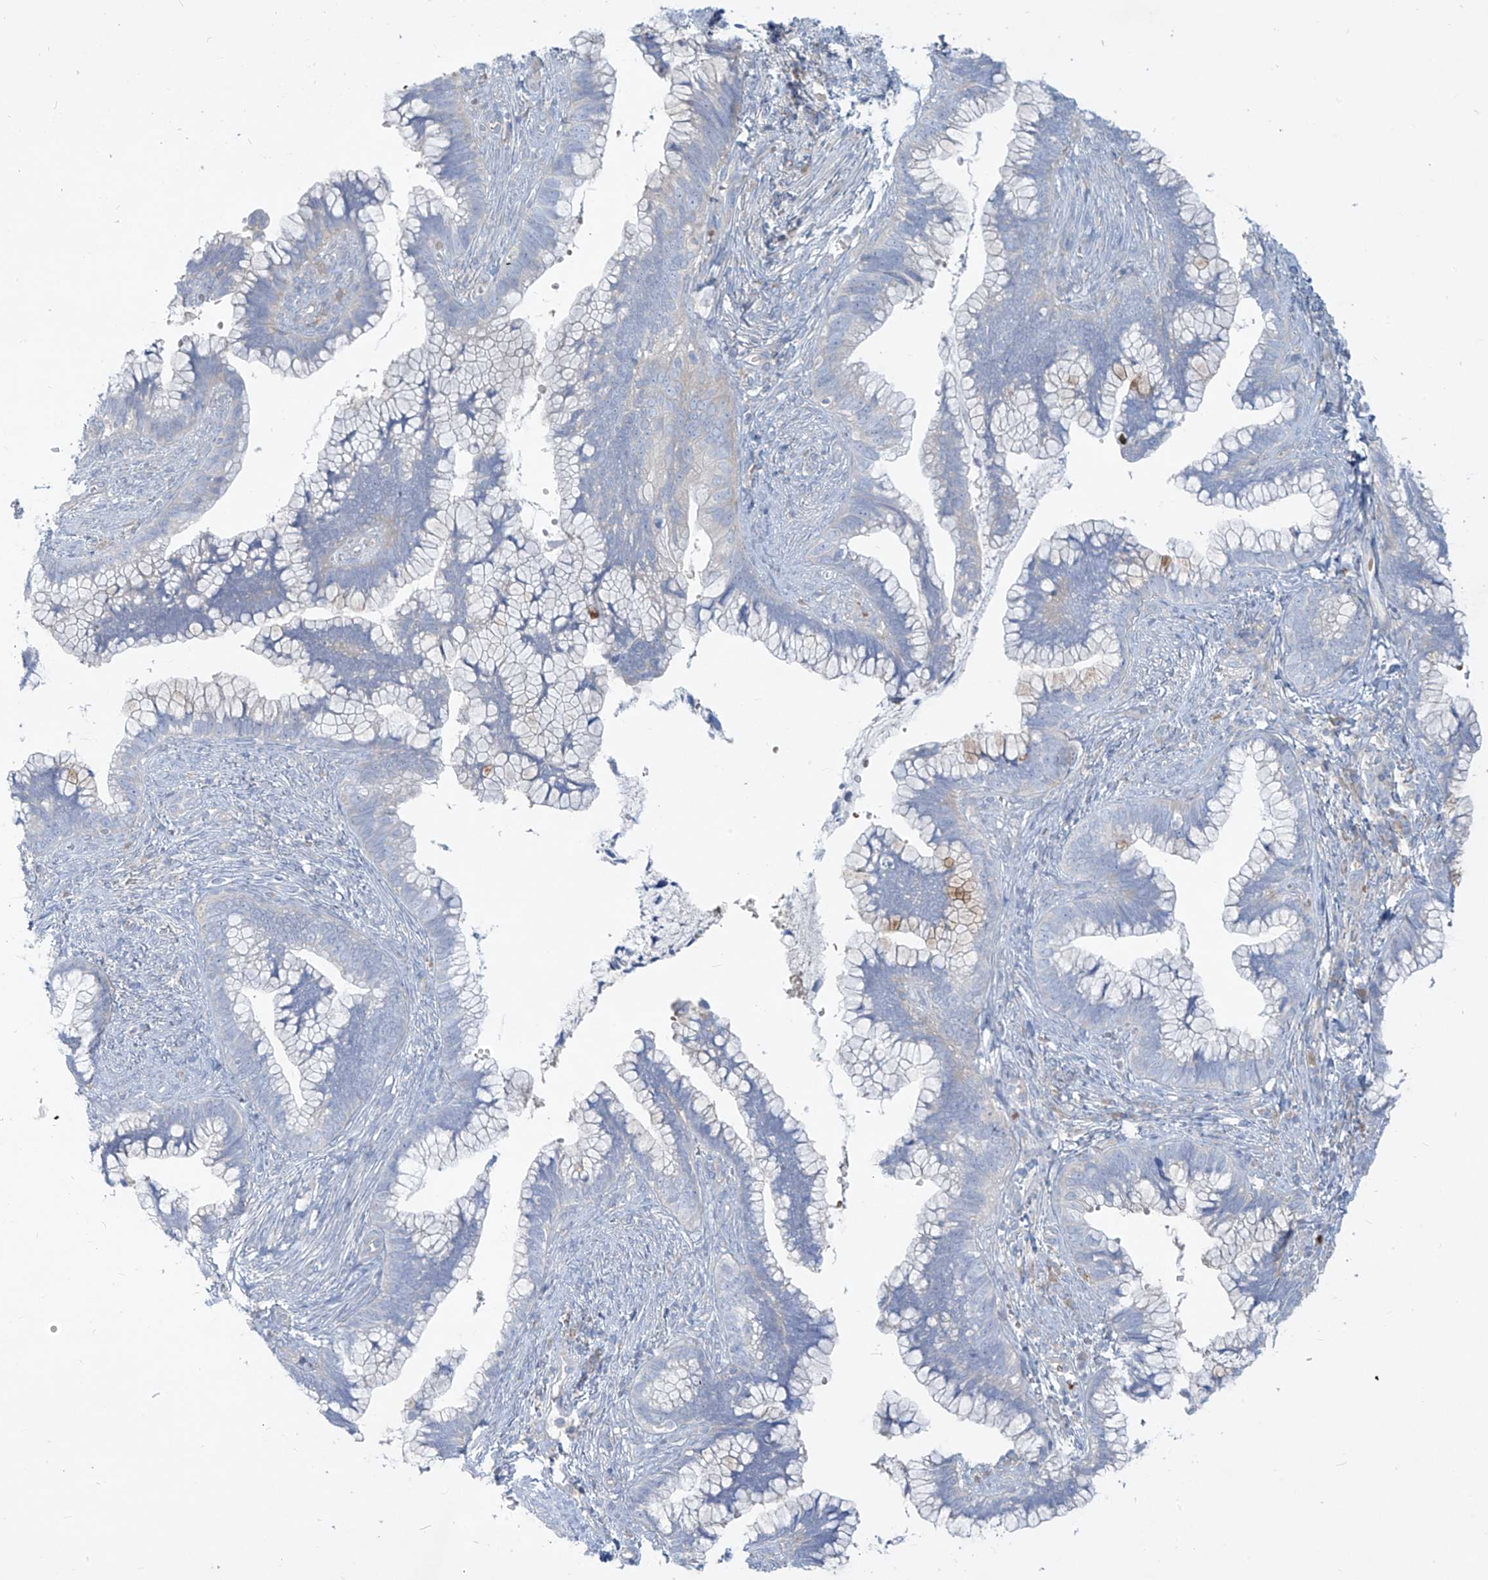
{"staining": {"intensity": "negative", "quantity": "none", "location": "none"}, "tissue": "cervical cancer", "cell_type": "Tumor cells", "image_type": "cancer", "snomed": [{"axis": "morphology", "description": "Adenocarcinoma, NOS"}, {"axis": "topography", "description": "Cervix"}], "caption": "Tumor cells show no significant protein positivity in cervical cancer.", "gene": "DGKQ", "patient": {"sex": "female", "age": 44}}